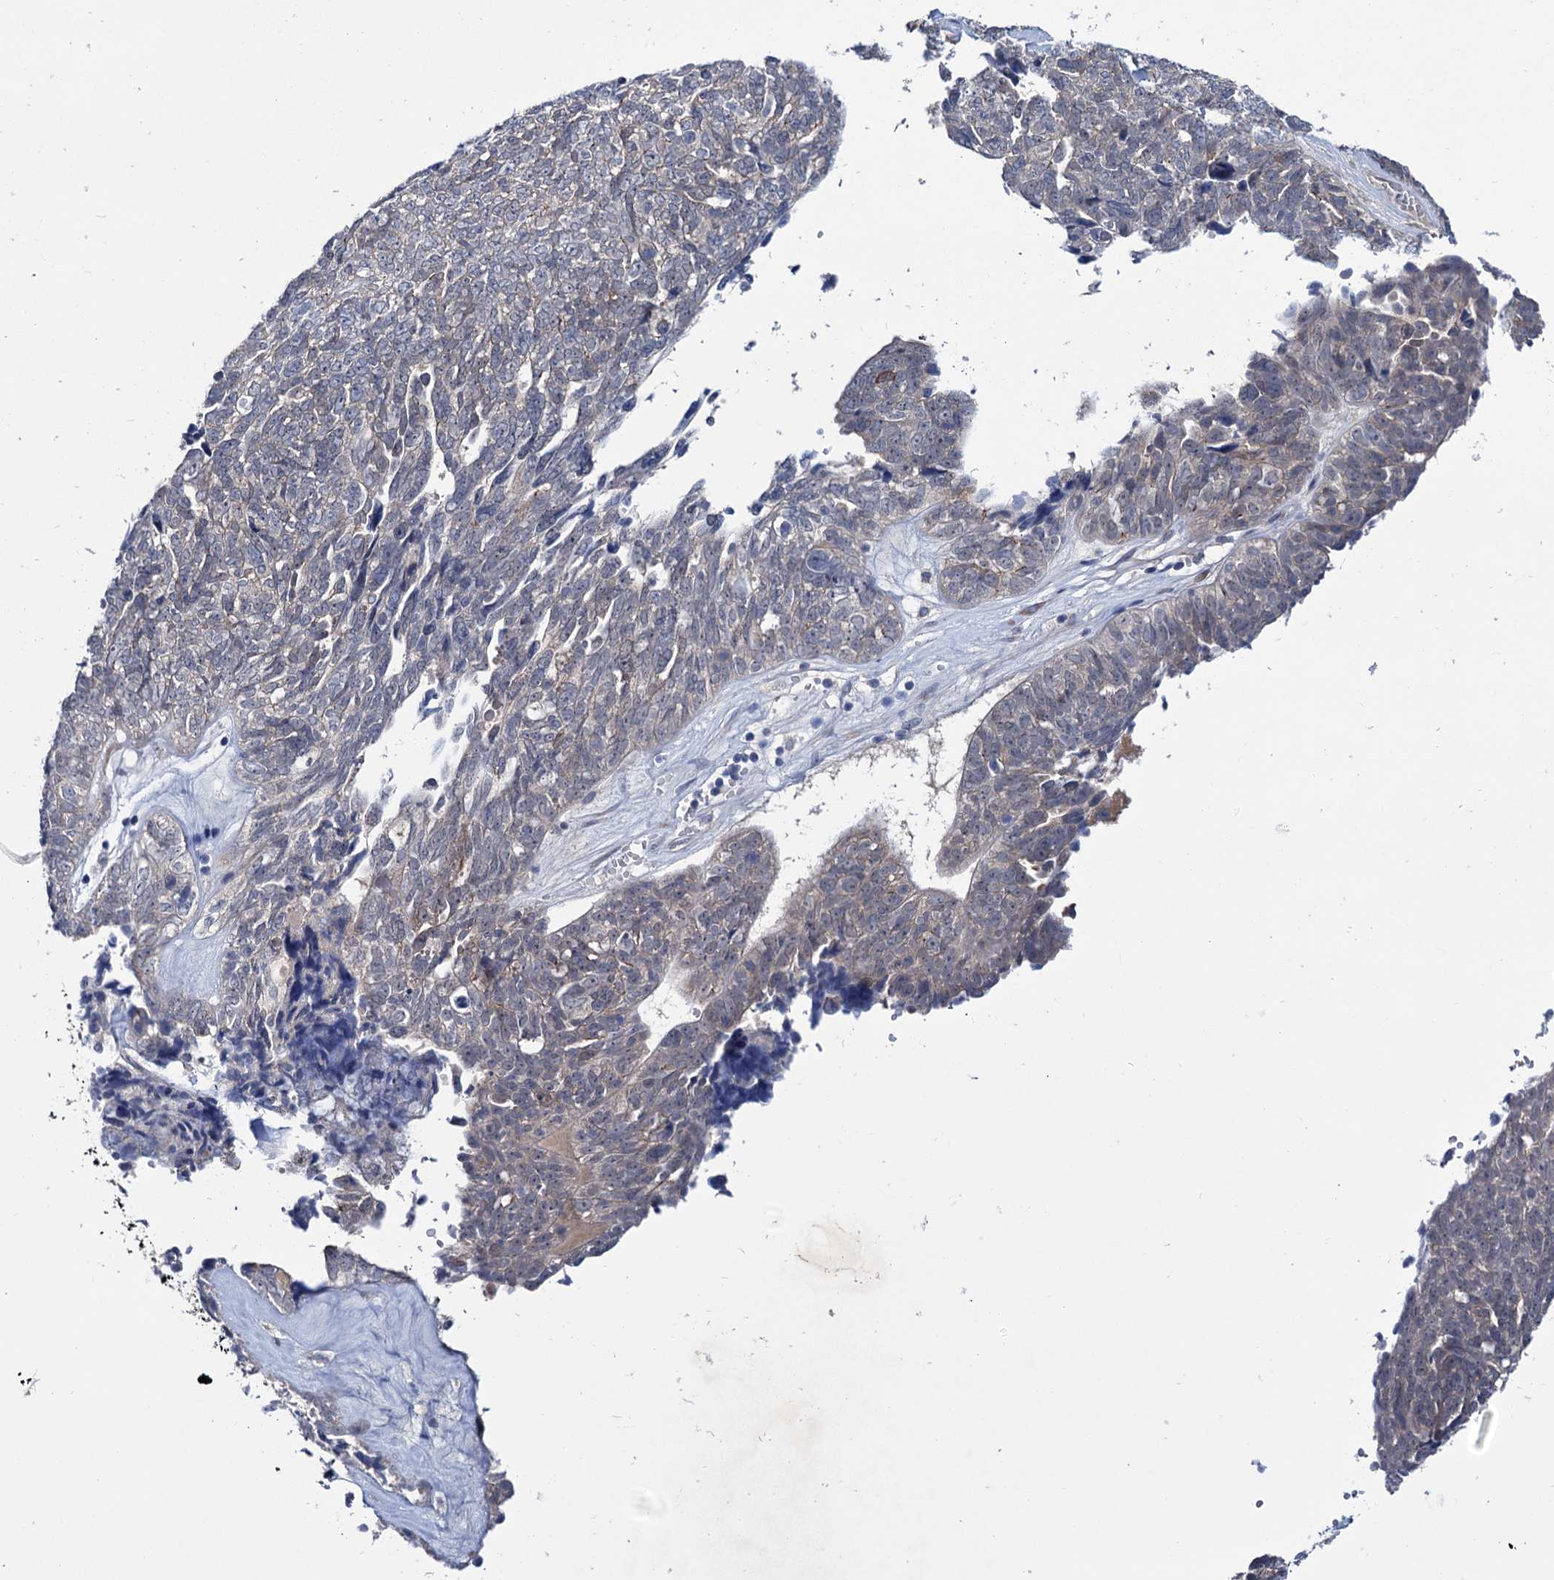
{"staining": {"intensity": "negative", "quantity": "none", "location": "none"}, "tissue": "ovarian cancer", "cell_type": "Tumor cells", "image_type": "cancer", "snomed": [{"axis": "morphology", "description": "Cystadenocarcinoma, serous, NOS"}, {"axis": "topography", "description": "Ovary"}], "caption": "The micrograph displays no significant expression in tumor cells of serous cystadenocarcinoma (ovarian).", "gene": "EYA4", "patient": {"sex": "female", "age": 79}}